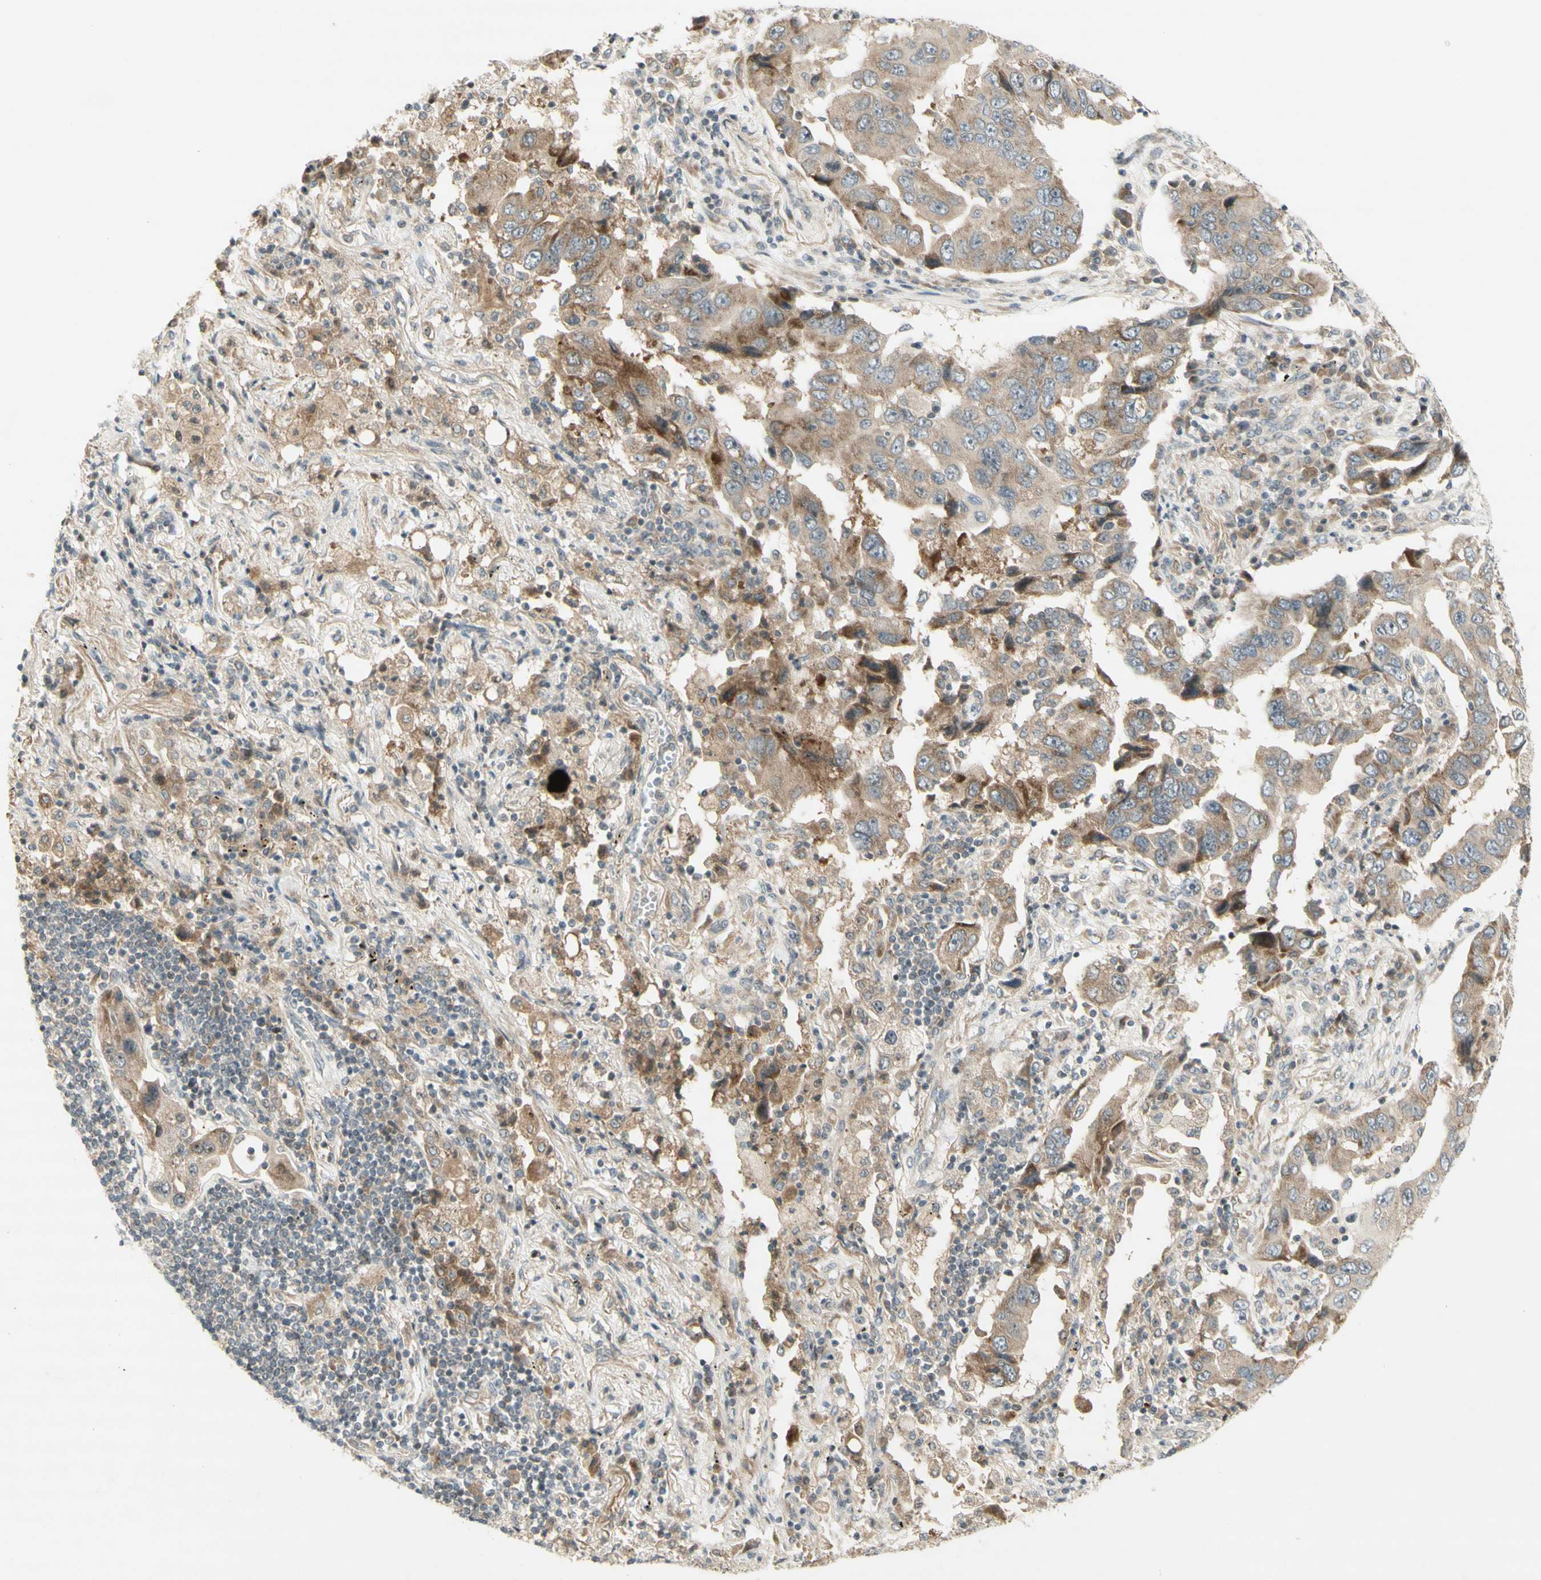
{"staining": {"intensity": "moderate", "quantity": "<25%", "location": "cytoplasmic/membranous"}, "tissue": "lung cancer", "cell_type": "Tumor cells", "image_type": "cancer", "snomed": [{"axis": "morphology", "description": "Adenocarcinoma, NOS"}, {"axis": "topography", "description": "Lung"}], "caption": "Lung cancer (adenocarcinoma) was stained to show a protein in brown. There is low levels of moderate cytoplasmic/membranous expression in approximately <25% of tumor cells.", "gene": "ETF1", "patient": {"sex": "female", "age": 65}}